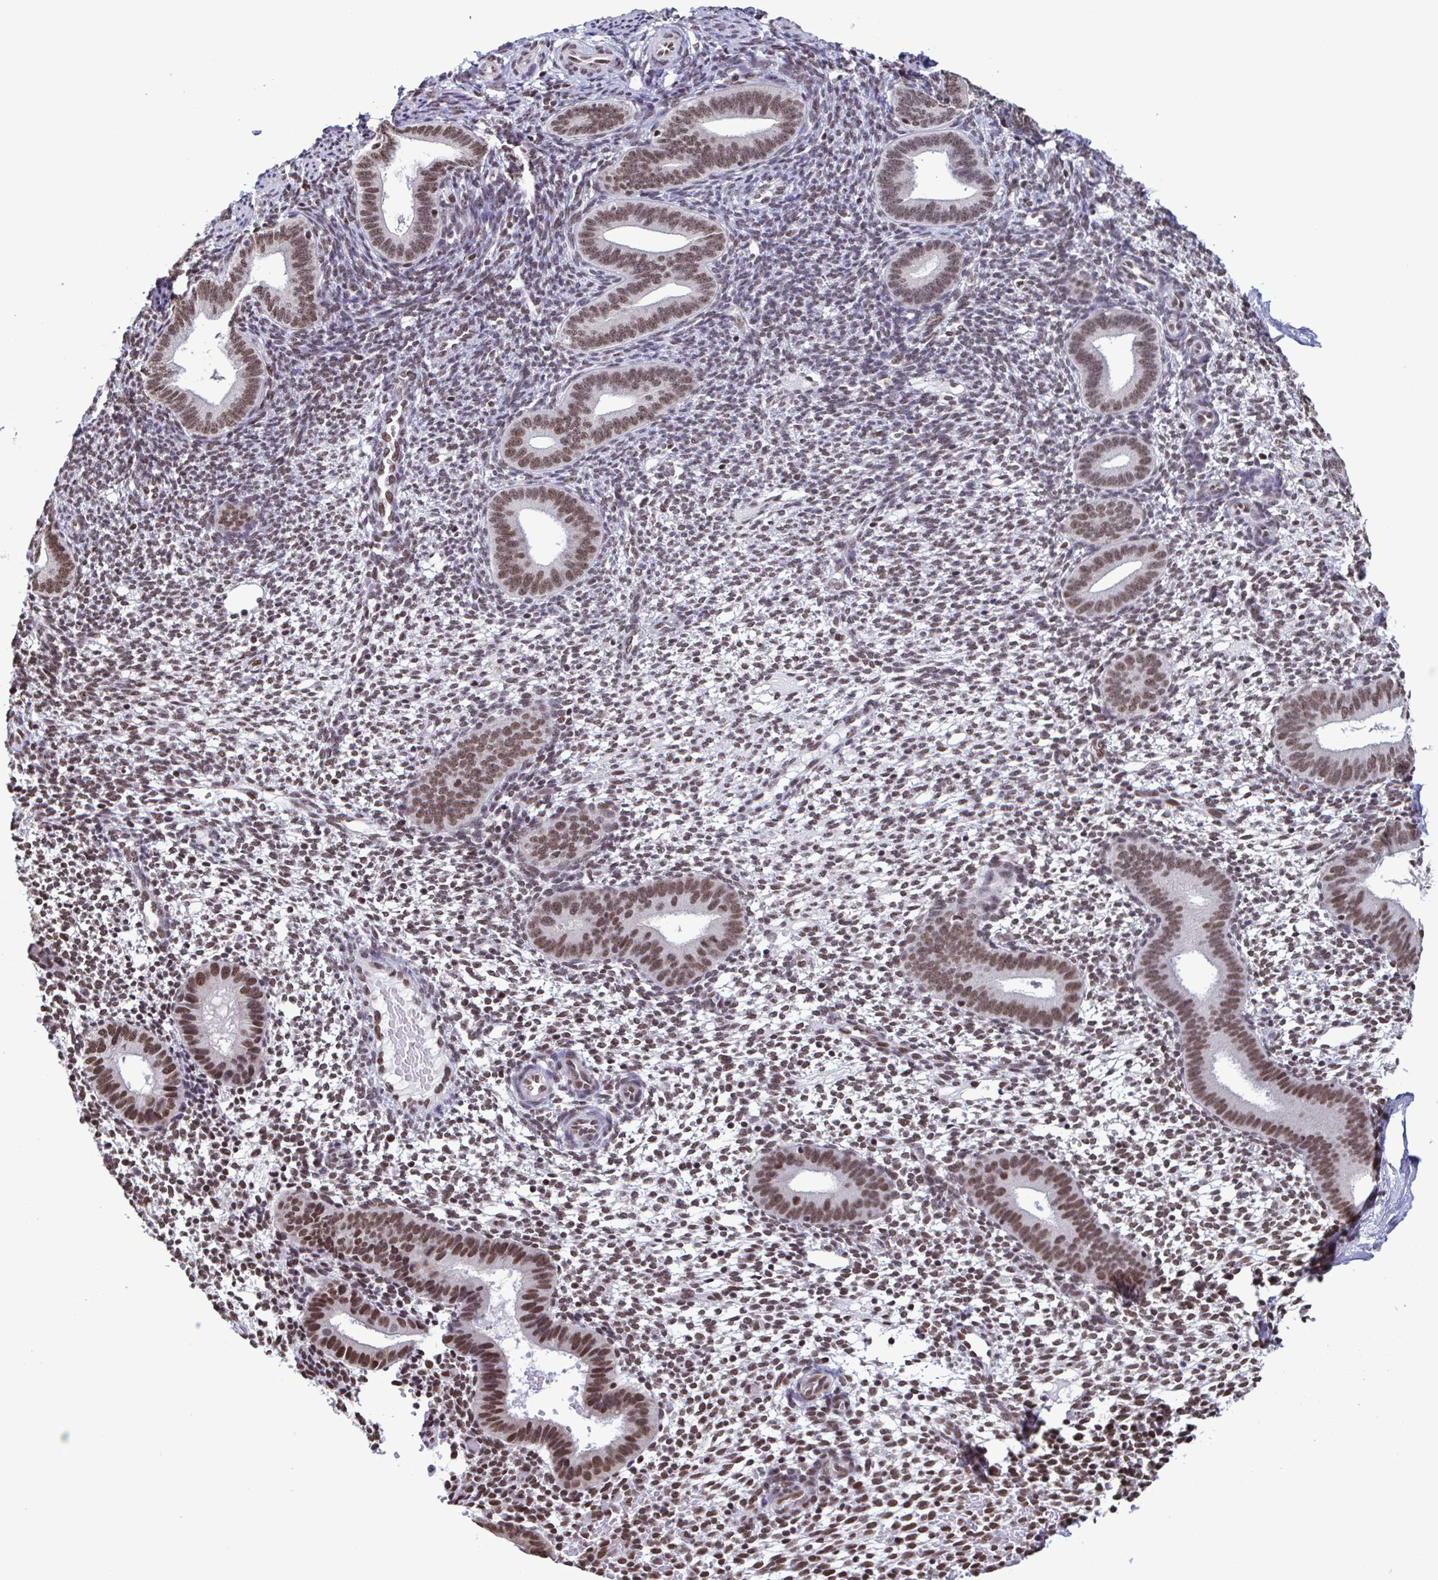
{"staining": {"intensity": "moderate", "quantity": ">75%", "location": "nuclear"}, "tissue": "endometrium", "cell_type": "Cells in endometrial stroma", "image_type": "normal", "snomed": [{"axis": "morphology", "description": "Normal tissue, NOS"}, {"axis": "topography", "description": "Endometrium"}], "caption": "High-magnification brightfield microscopy of unremarkable endometrium stained with DAB (3,3'-diaminobenzidine) (brown) and counterstained with hematoxylin (blue). cells in endometrial stroma exhibit moderate nuclear staining is seen in about>75% of cells. (DAB (3,3'-diaminobenzidine) = brown stain, brightfield microscopy at high magnification).", "gene": "TIMM21", "patient": {"sex": "female", "age": 40}}